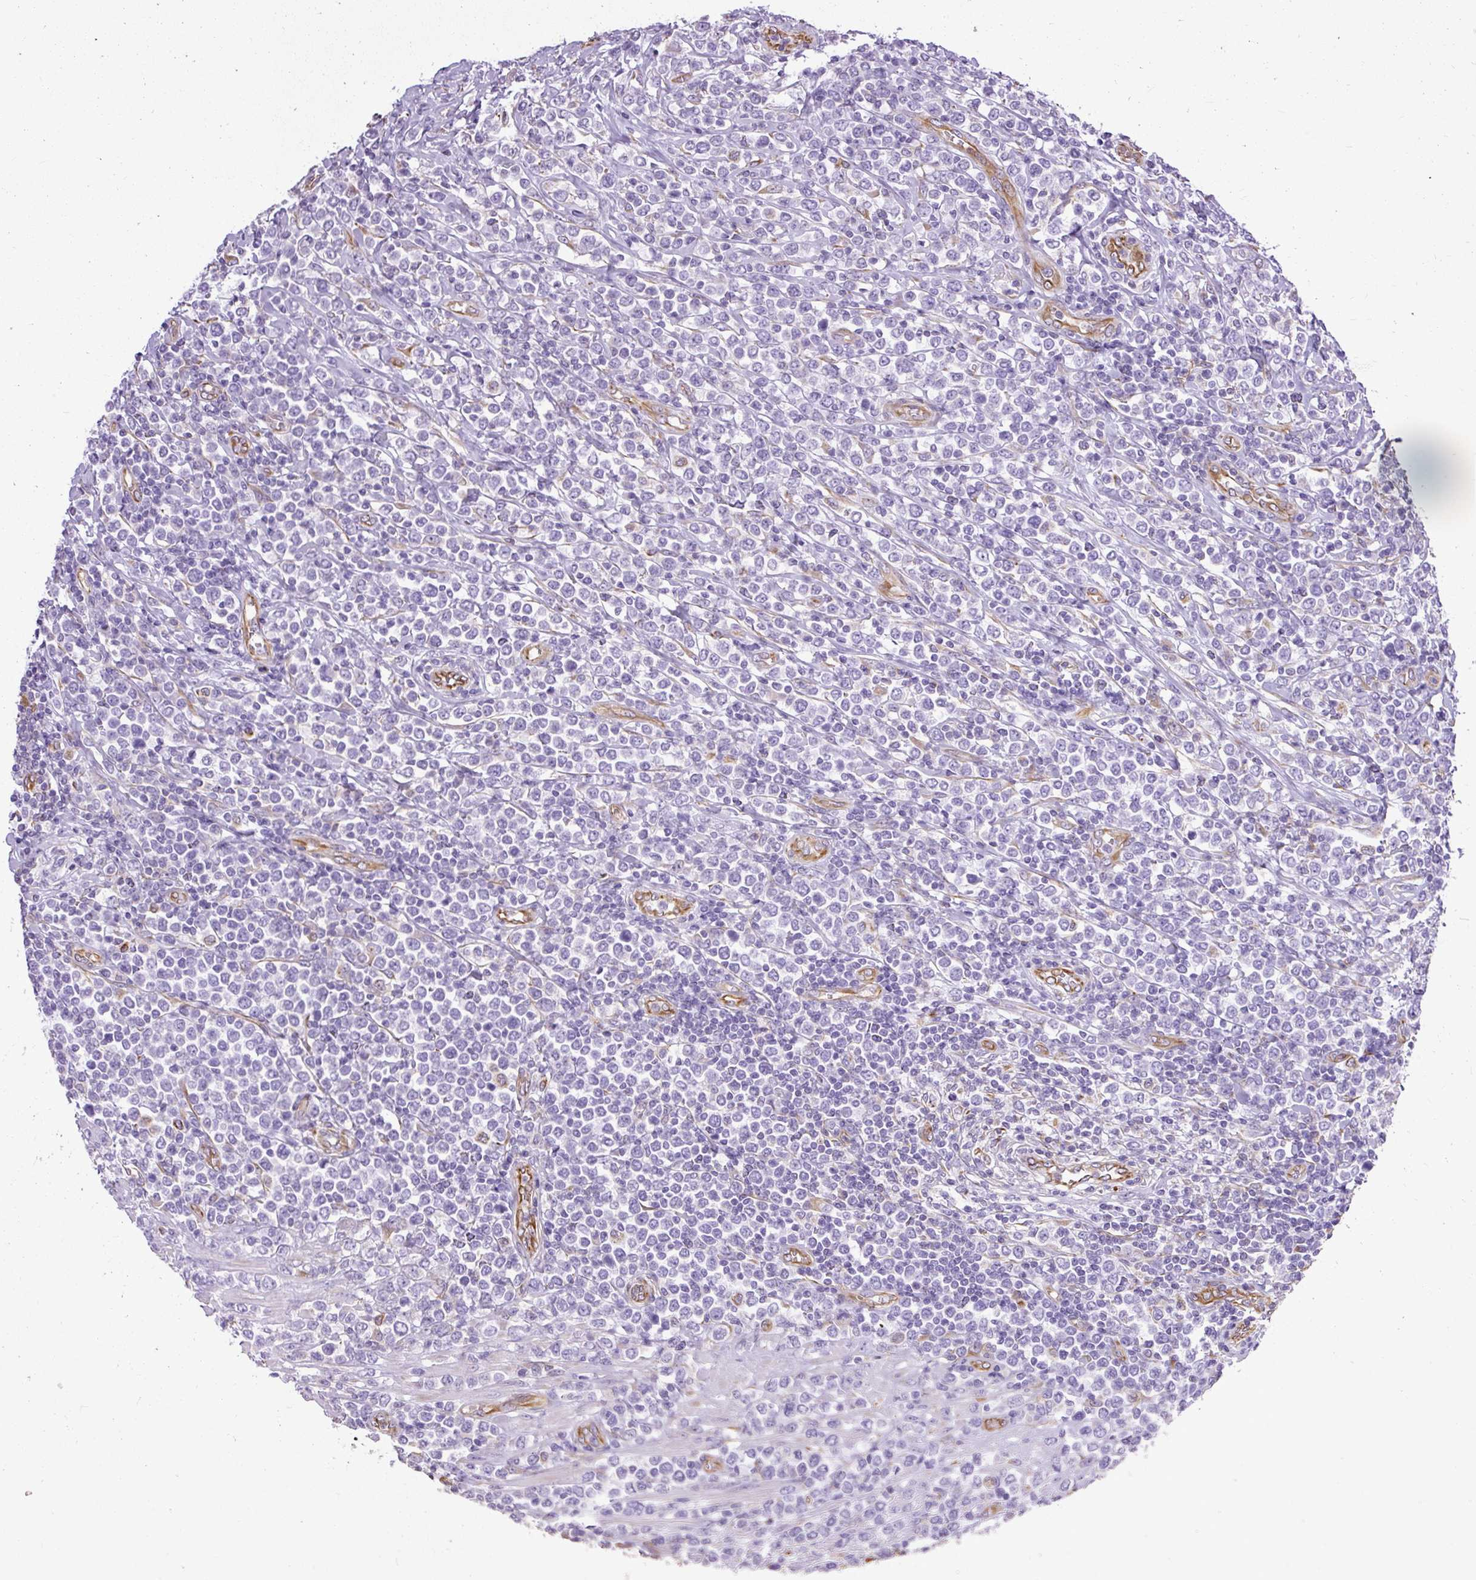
{"staining": {"intensity": "negative", "quantity": "none", "location": "none"}, "tissue": "lymphoma", "cell_type": "Tumor cells", "image_type": "cancer", "snomed": [{"axis": "morphology", "description": "Malignant lymphoma, non-Hodgkin's type, High grade"}, {"axis": "topography", "description": "Soft tissue"}], "caption": "Tumor cells show no significant protein positivity in malignant lymphoma, non-Hodgkin's type (high-grade).", "gene": "PLS1", "patient": {"sex": "female", "age": 56}}